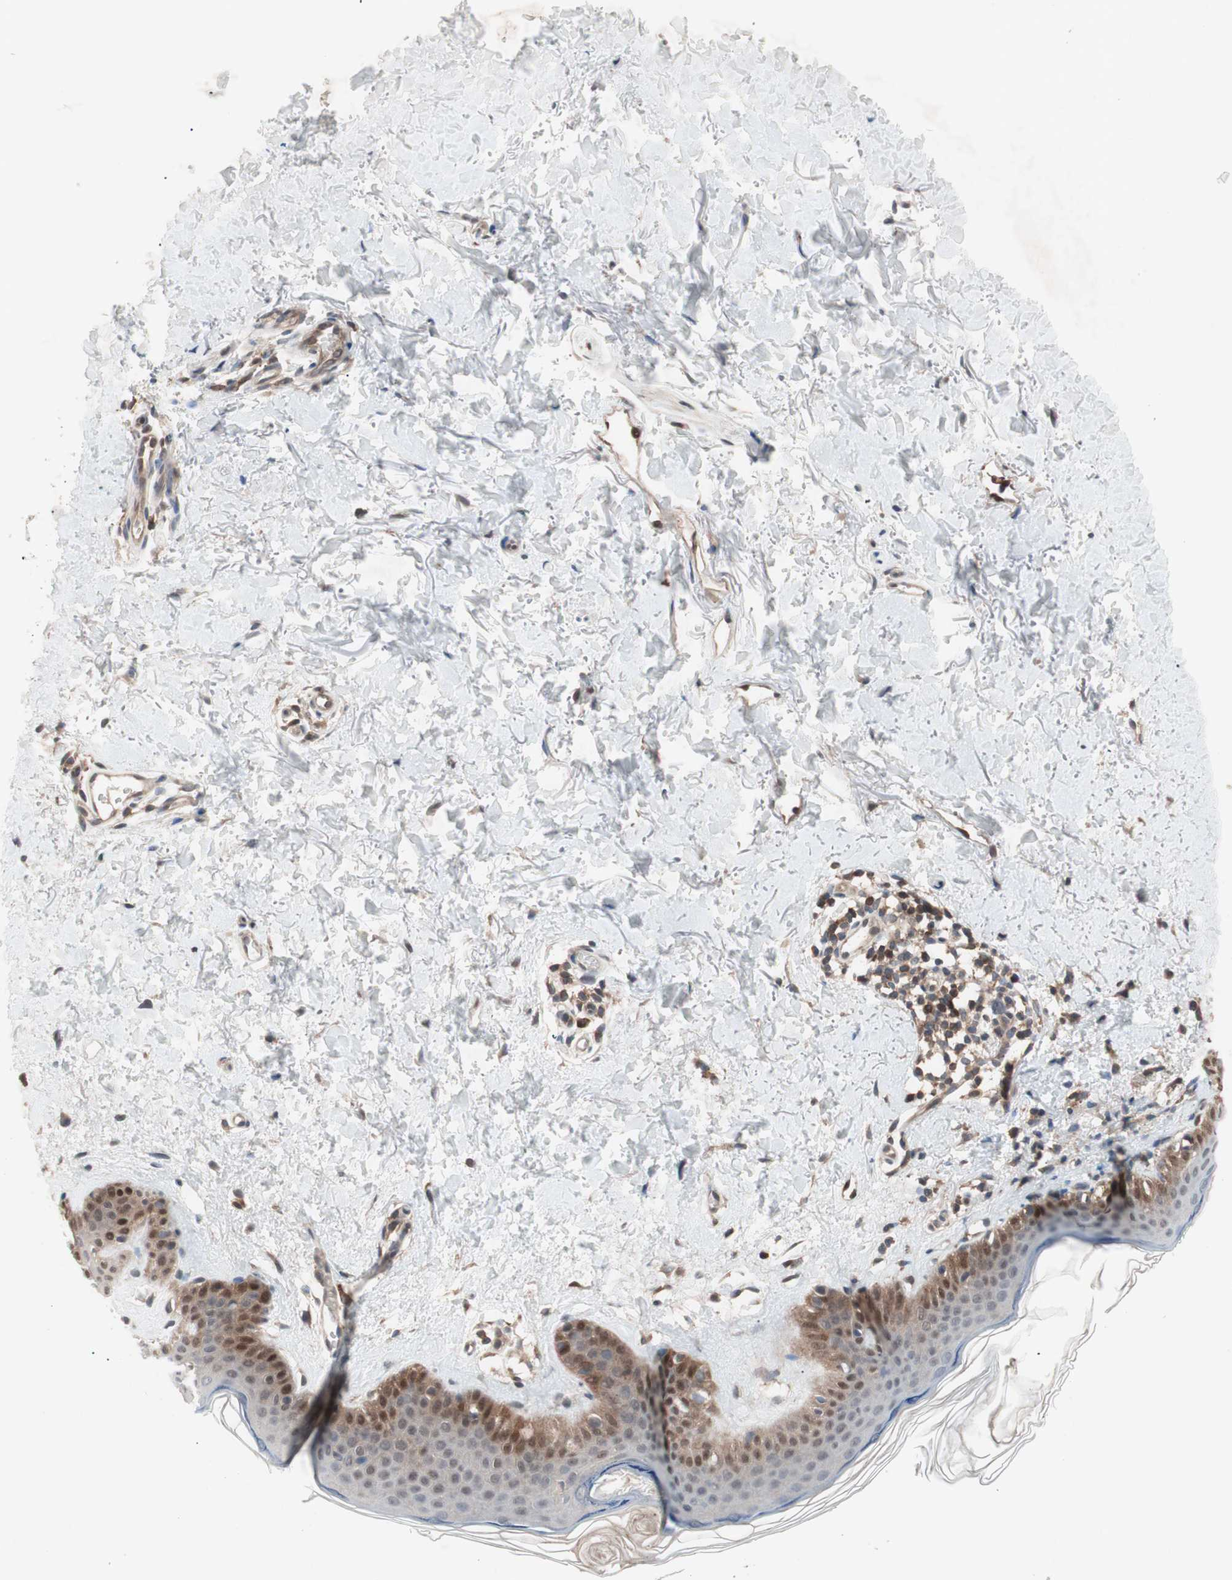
{"staining": {"intensity": "moderate", "quantity": "<25%", "location": "cytoplasmic/membranous"}, "tissue": "skin", "cell_type": "Fibroblasts", "image_type": "normal", "snomed": [{"axis": "morphology", "description": "Normal tissue, NOS"}, {"axis": "topography", "description": "Skin"}], "caption": "Skin stained with a brown dye reveals moderate cytoplasmic/membranous positive expression in approximately <25% of fibroblasts.", "gene": "GALT", "patient": {"sex": "female", "age": 56}}